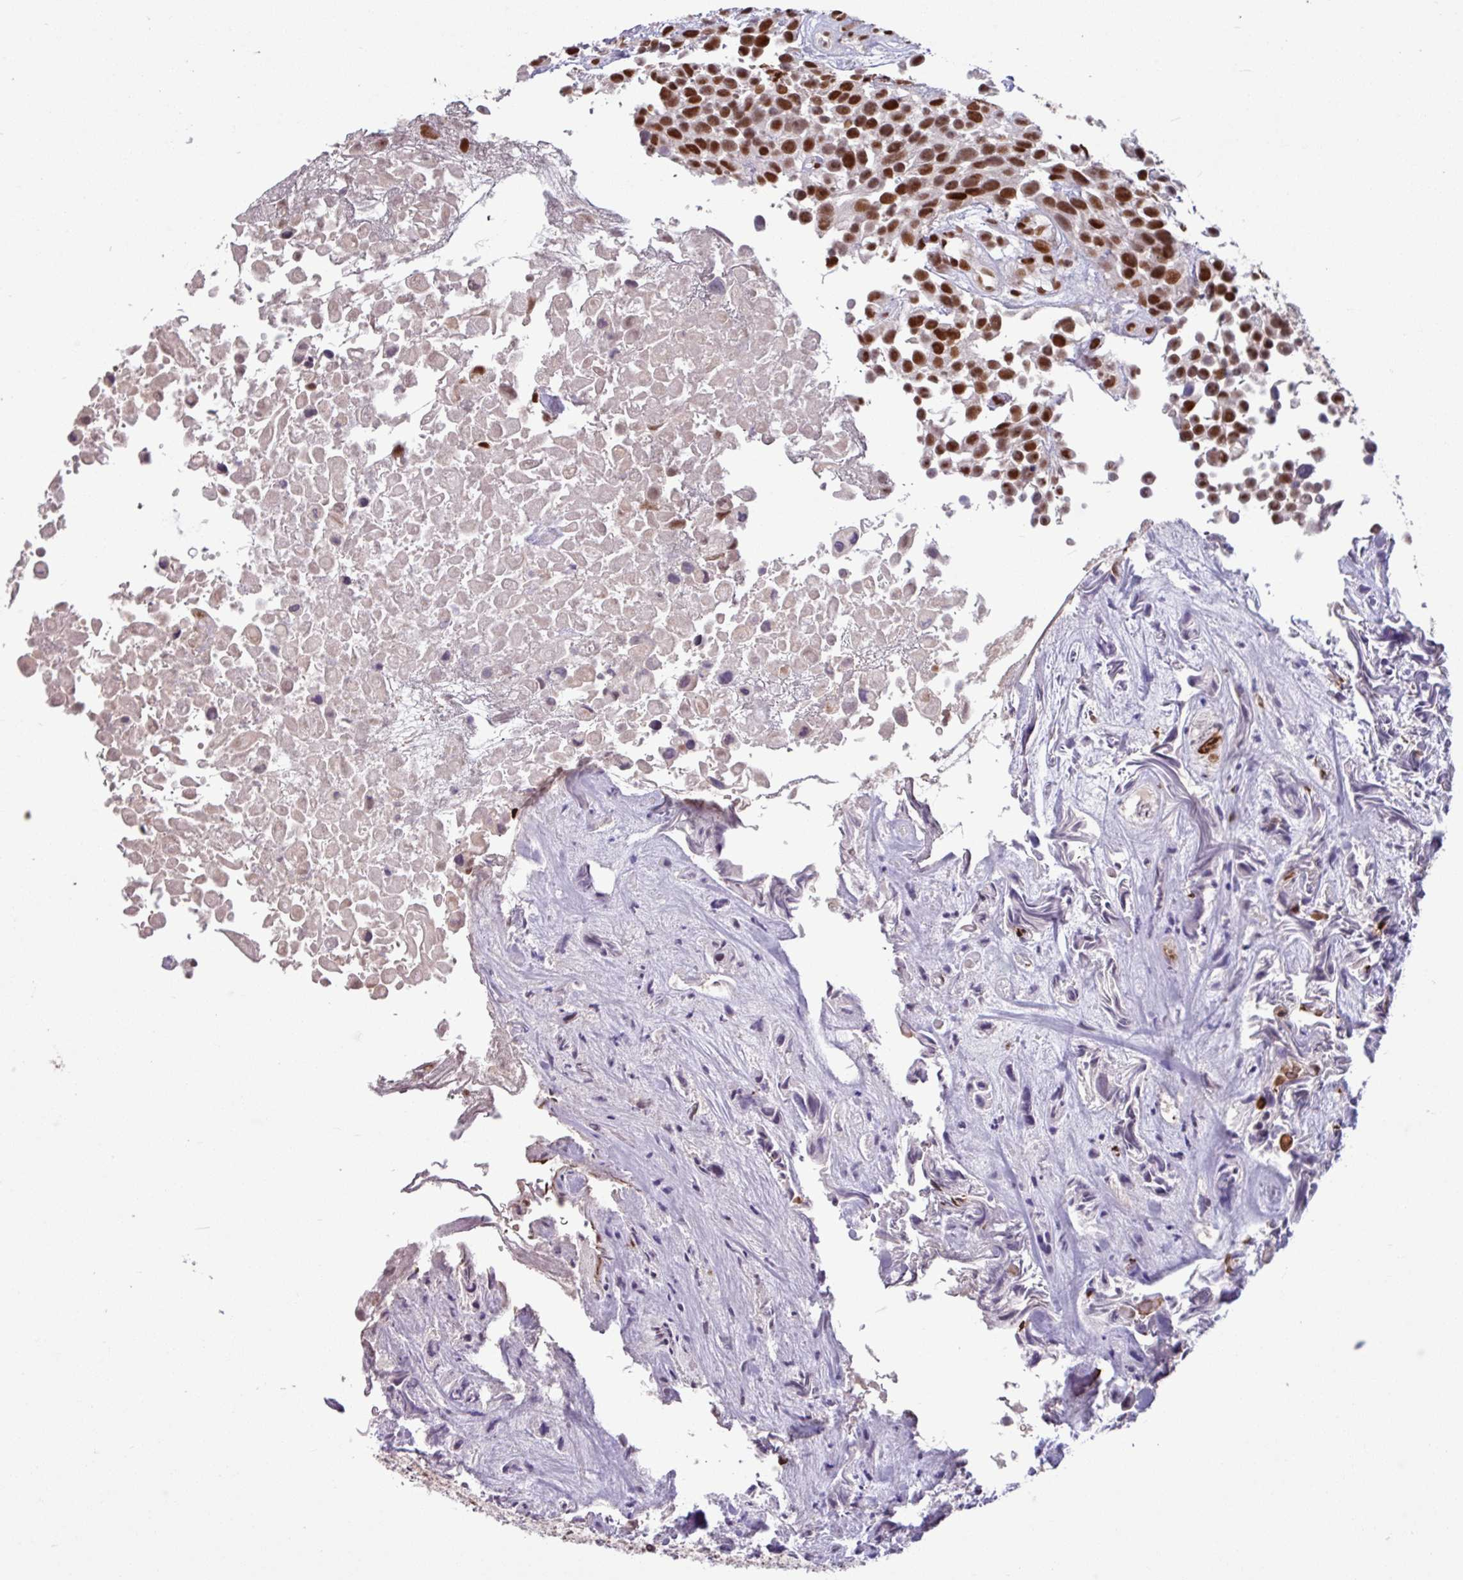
{"staining": {"intensity": "strong", "quantity": ">75%", "location": "nuclear"}, "tissue": "urothelial cancer", "cell_type": "Tumor cells", "image_type": "cancer", "snomed": [{"axis": "morphology", "description": "Urothelial carcinoma, High grade"}, {"axis": "topography", "description": "Urinary bladder"}], "caption": "A brown stain labels strong nuclear expression of a protein in urothelial cancer tumor cells.", "gene": "TDG", "patient": {"sex": "male", "age": 56}}